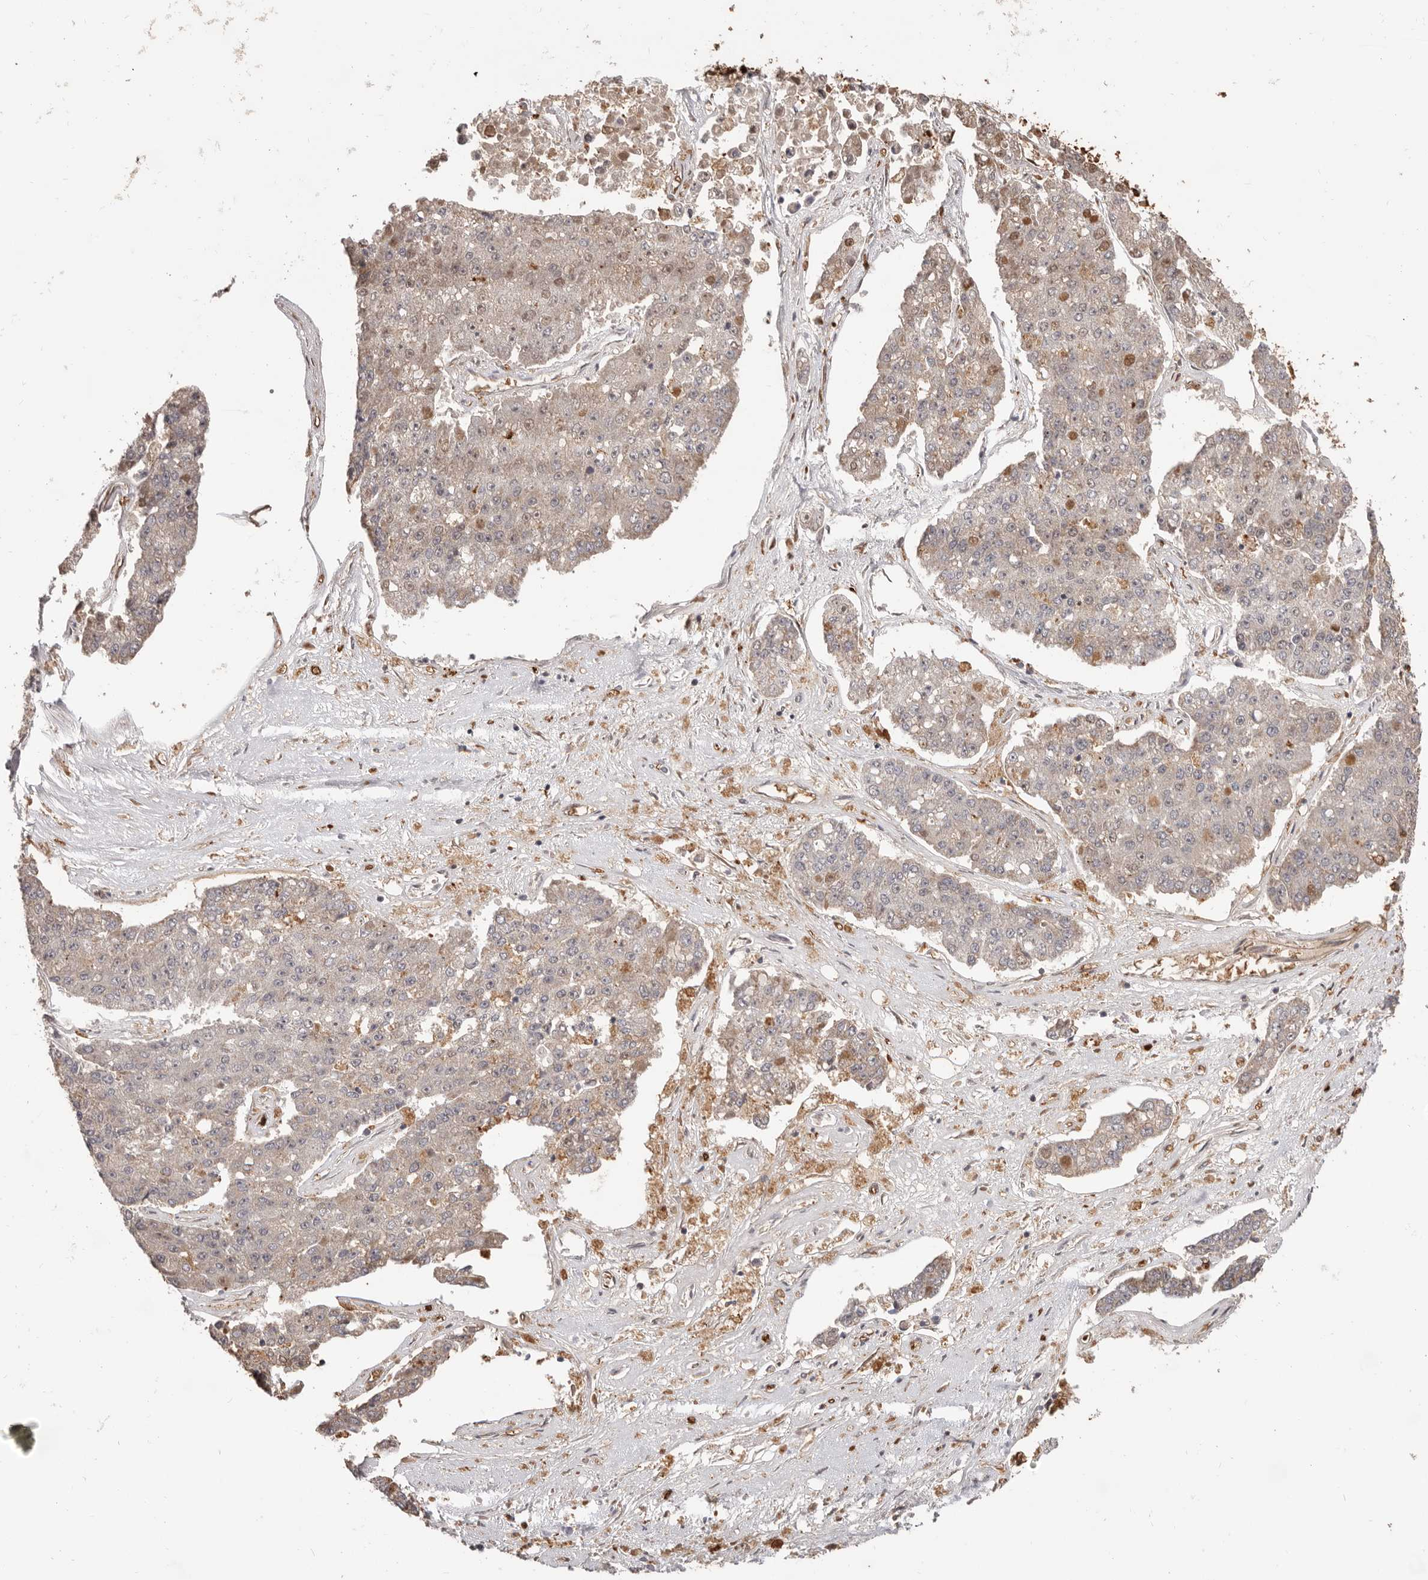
{"staining": {"intensity": "weak", "quantity": "<25%", "location": "cytoplasmic/membranous,nuclear"}, "tissue": "pancreatic cancer", "cell_type": "Tumor cells", "image_type": "cancer", "snomed": [{"axis": "morphology", "description": "Adenocarcinoma, NOS"}, {"axis": "topography", "description": "Pancreas"}], "caption": "High magnification brightfield microscopy of adenocarcinoma (pancreatic) stained with DAB (3,3'-diaminobenzidine) (brown) and counterstained with hematoxylin (blue): tumor cells show no significant expression. (Brightfield microscopy of DAB (3,3'-diaminobenzidine) IHC at high magnification).", "gene": "NCOA3", "patient": {"sex": "male", "age": 50}}